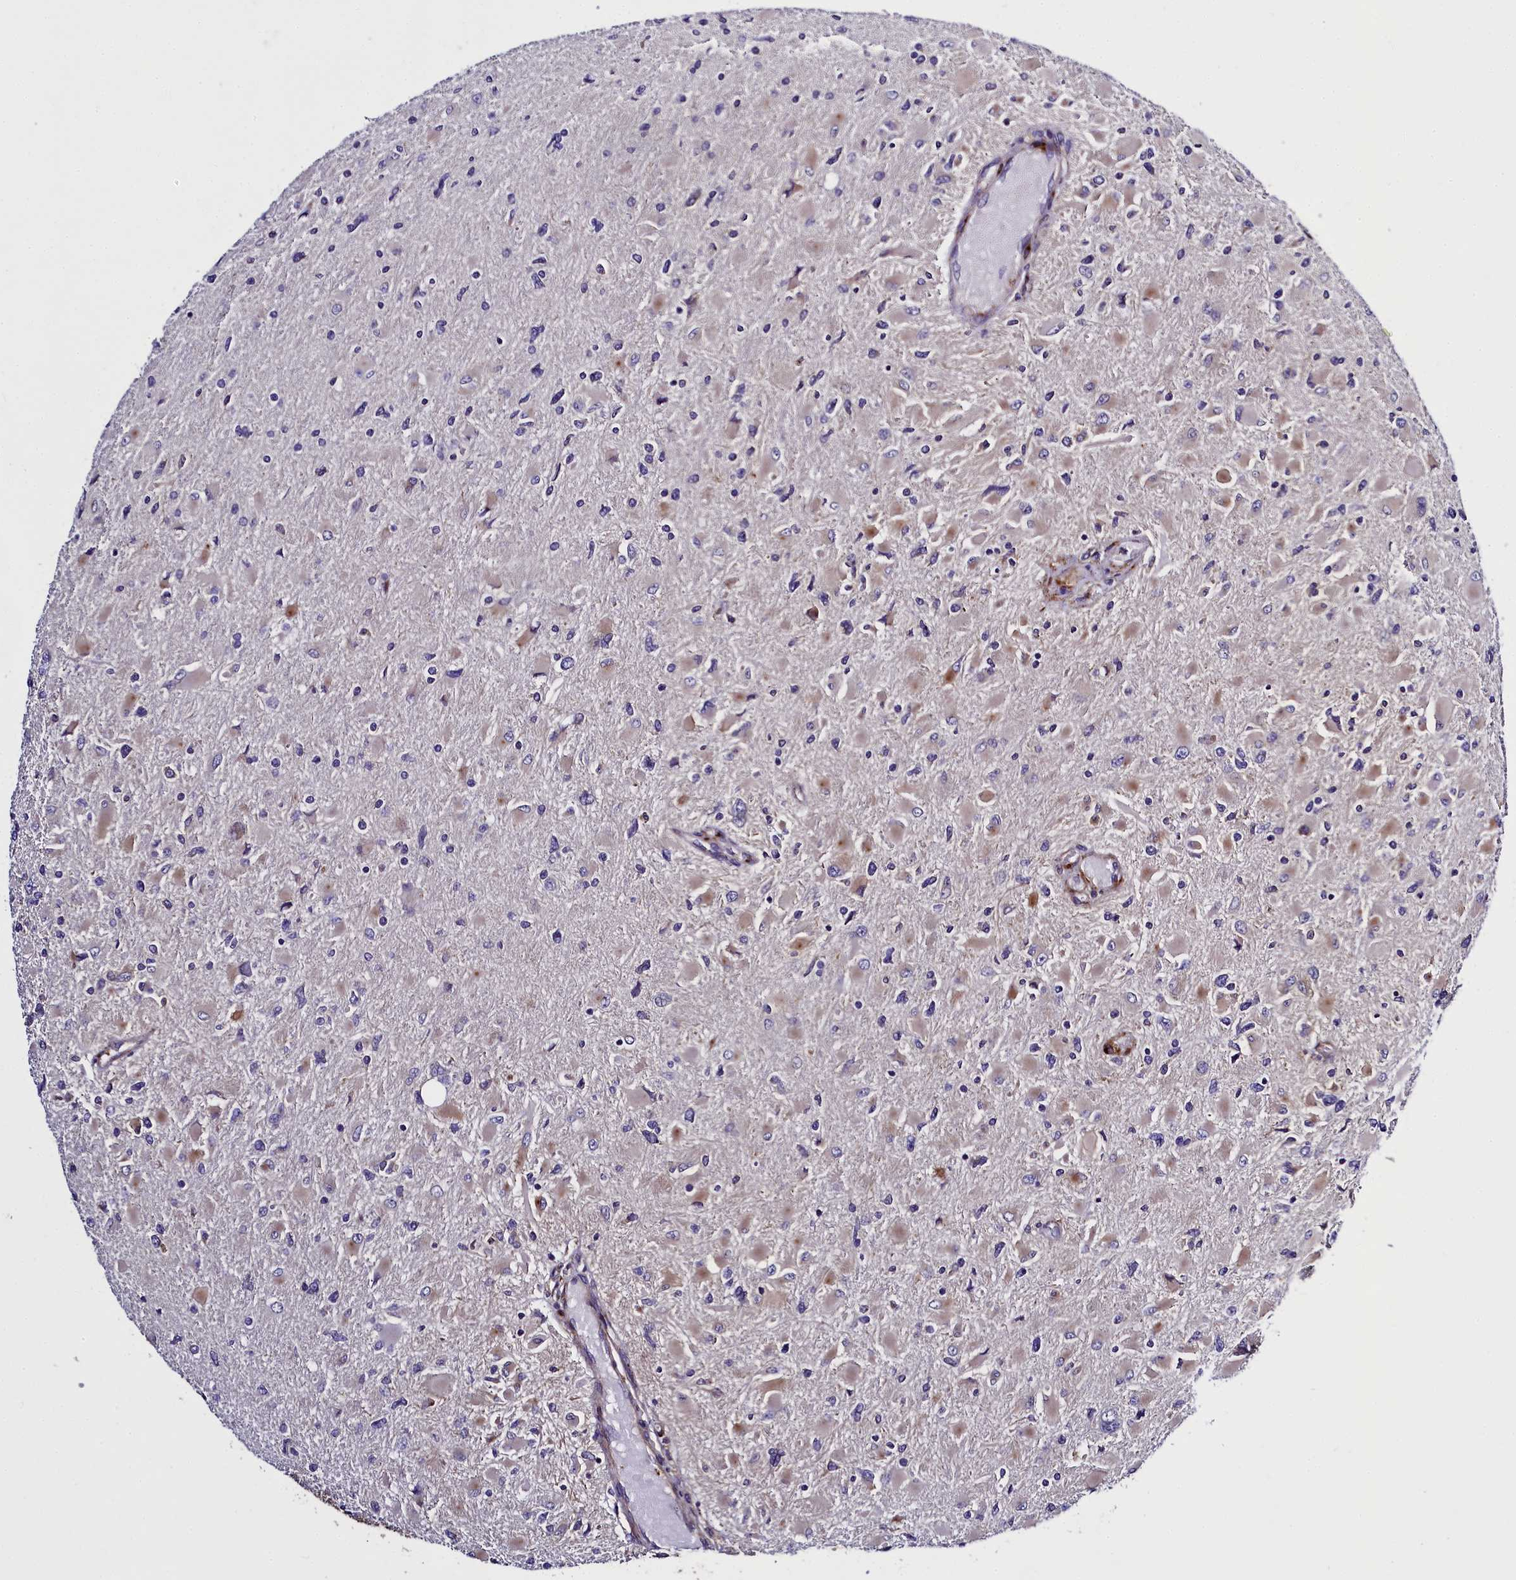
{"staining": {"intensity": "negative", "quantity": "none", "location": "none"}, "tissue": "glioma", "cell_type": "Tumor cells", "image_type": "cancer", "snomed": [{"axis": "morphology", "description": "Glioma, malignant, High grade"}, {"axis": "topography", "description": "Cerebral cortex"}], "caption": "Malignant glioma (high-grade) stained for a protein using IHC demonstrates no expression tumor cells.", "gene": "MRC2", "patient": {"sex": "female", "age": 36}}